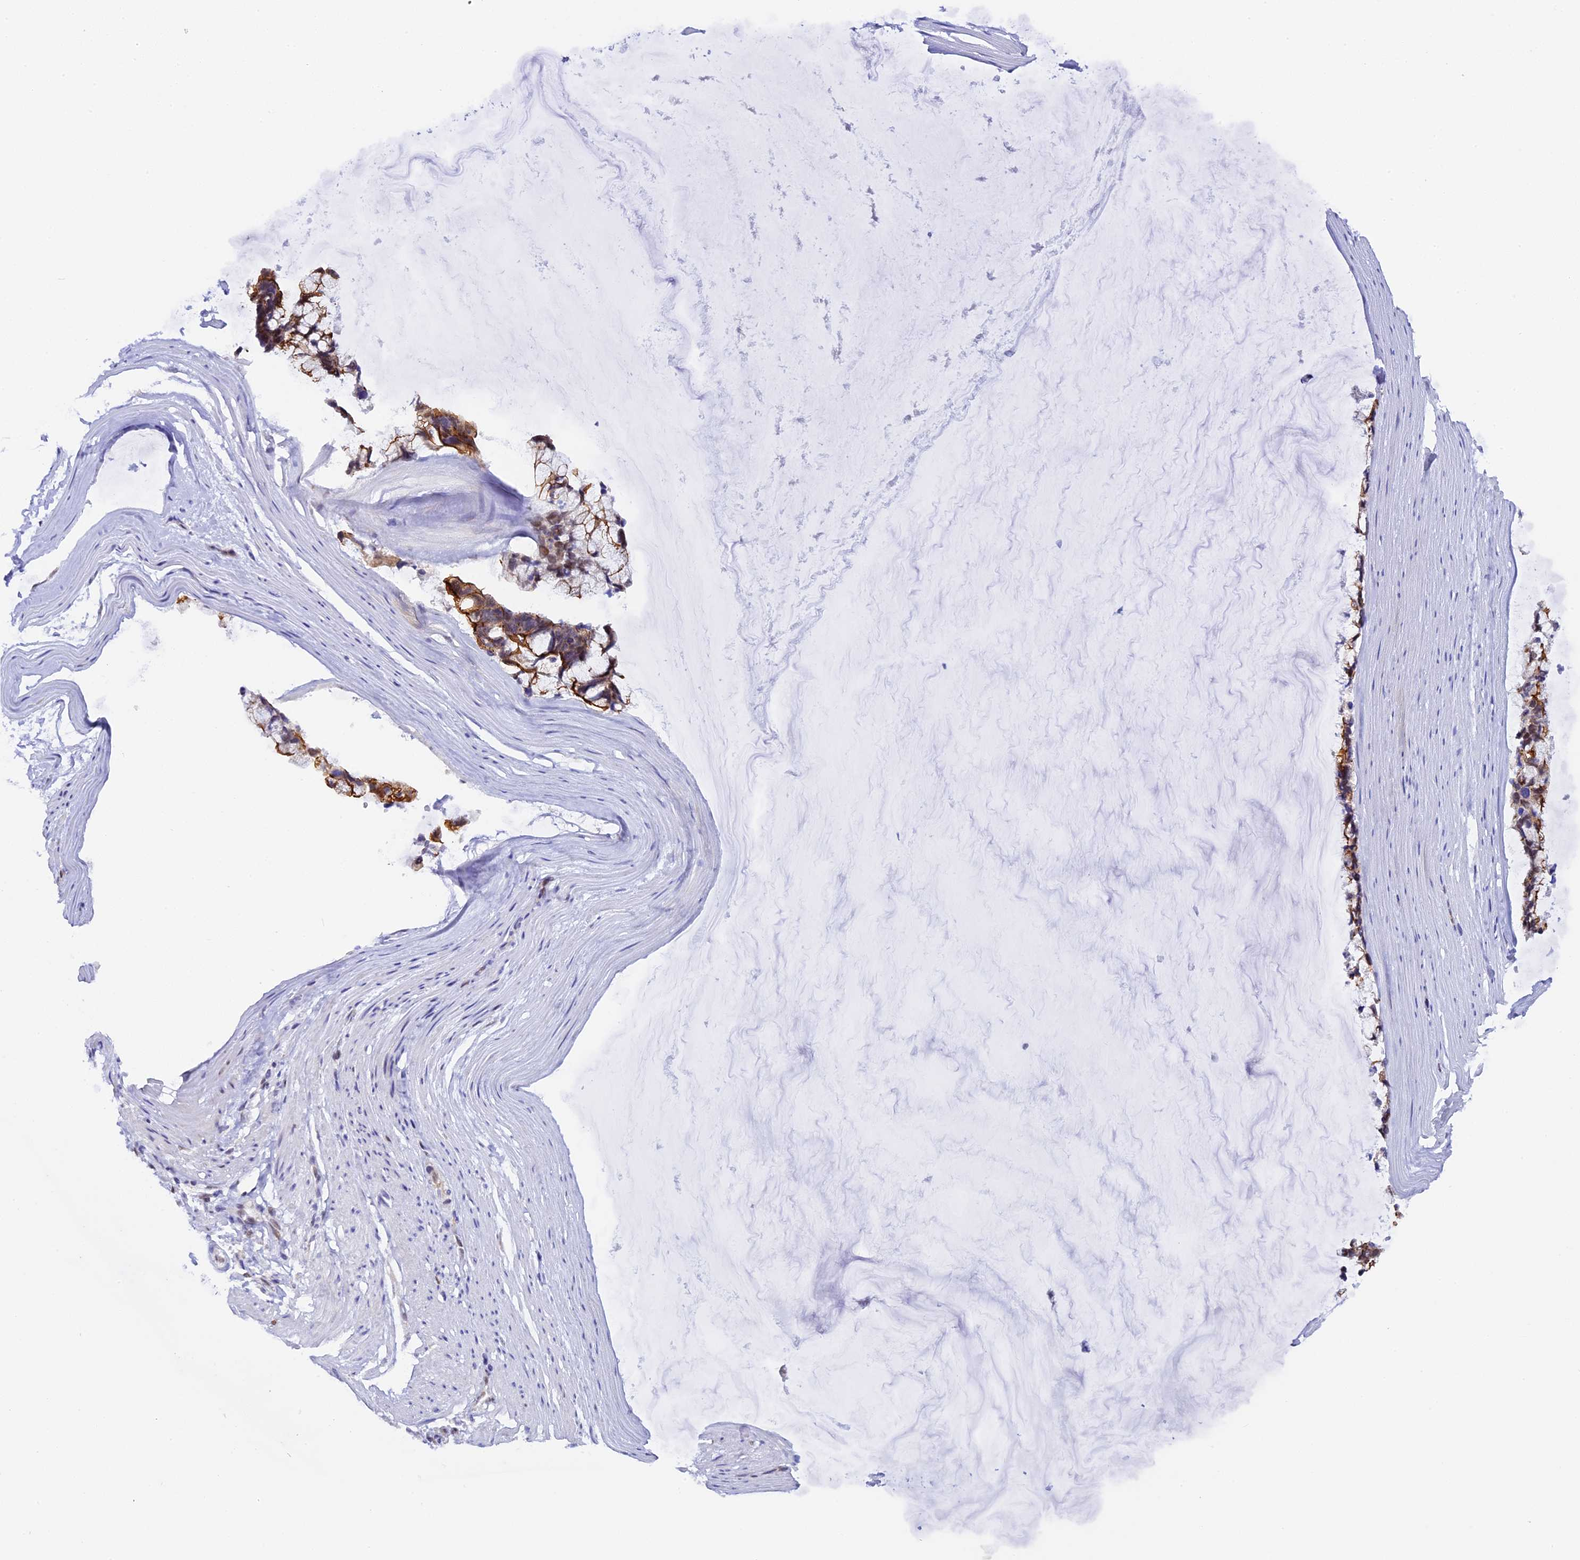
{"staining": {"intensity": "moderate", "quantity": ">75%", "location": "cytoplasmic/membranous"}, "tissue": "ovarian cancer", "cell_type": "Tumor cells", "image_type": "cancer", "snomed": [{"axis": "morphology", "description": "Cystadenocarcinoma, mucinous, NOS"}, {"axis": "topography", "description": "Ovary"}], "caption": "A medium amount of moderate cytoplasmic/membranous positivity is identified in approximately >75% of tumor cells in ovarian cancer tissue.", "gene": "OSGEP", "patient": {"sex": "female", "age": 39}}